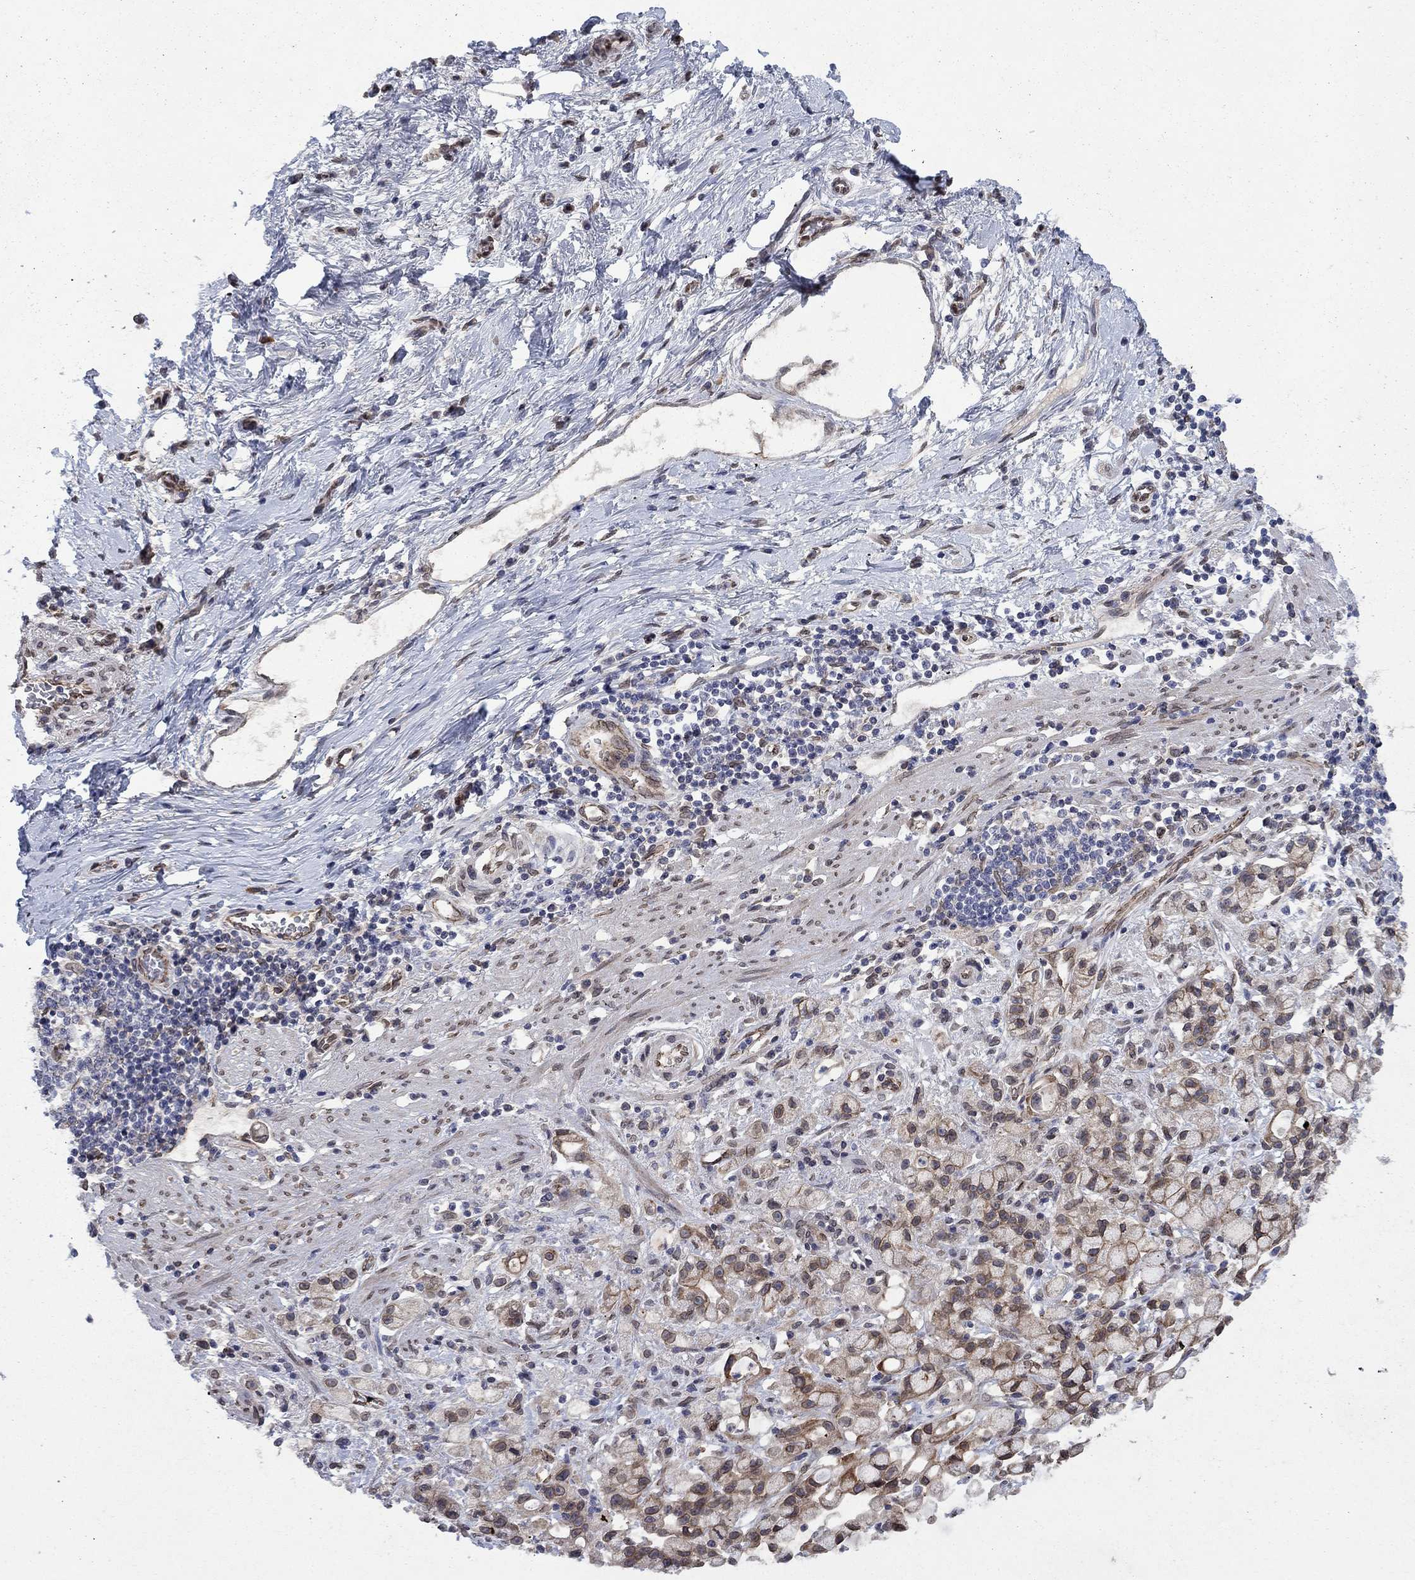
{"staining": {"intensity": "moderate", "quantity": ">75%", "location": "cytoplasmic/membranous"}, "tissue": "stomach cancer", "cell_type": "Tumor cells", "image_type": "cancer", "snomed": [{"axis": "morphology", "description": "Adenocarcinoma, NOS"}, {"axis": "topography", "description": "Stomach"}], "caption": "A brown stain labels moderate cytoplasmic/membranous expression of a protein in human stomach adenocarcinoma tumor cells. (Brightfield microscopy of DAB IHC at high magnification).", "gene": "EMC9", "patient": {"sex": "male", "age": 58}}